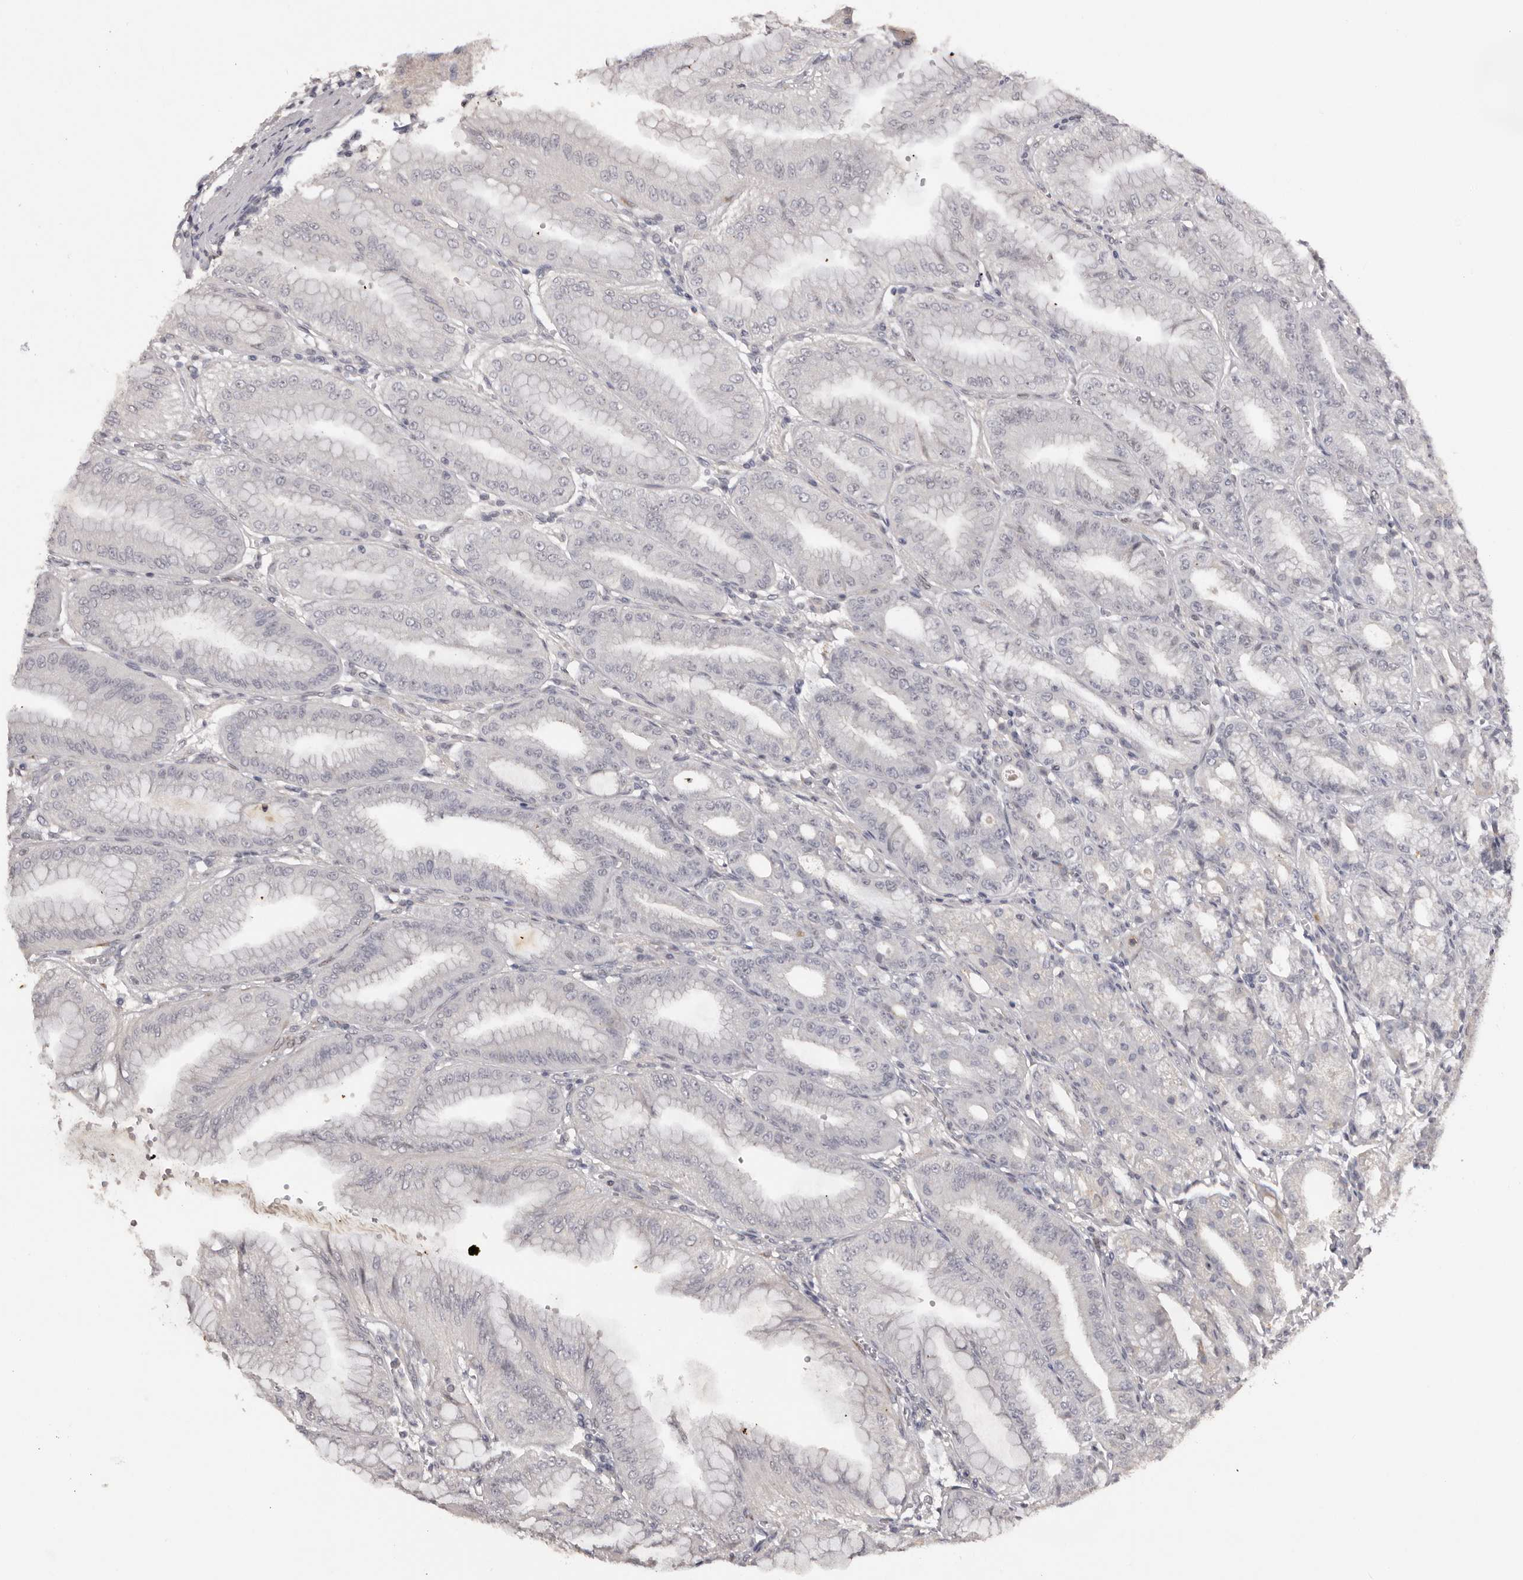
{"staining": {"intensity": "weak", "quantity": "<25%", "location": "nuclear"}, "tissue": "stomach", "cell_type": "Glandular cells", "image_type": "normal", "snomed": [{"axis": "morphology", "description": "Normal tissue, NOS"}, {"axis": "topography", "description": "Stomach, lower"}], "caption": "Protein analysis of benign stomach reveals no significant expression in glandular cells.", "gene": "SRCAP", "patient": {"sex": "male", "age": 71}}